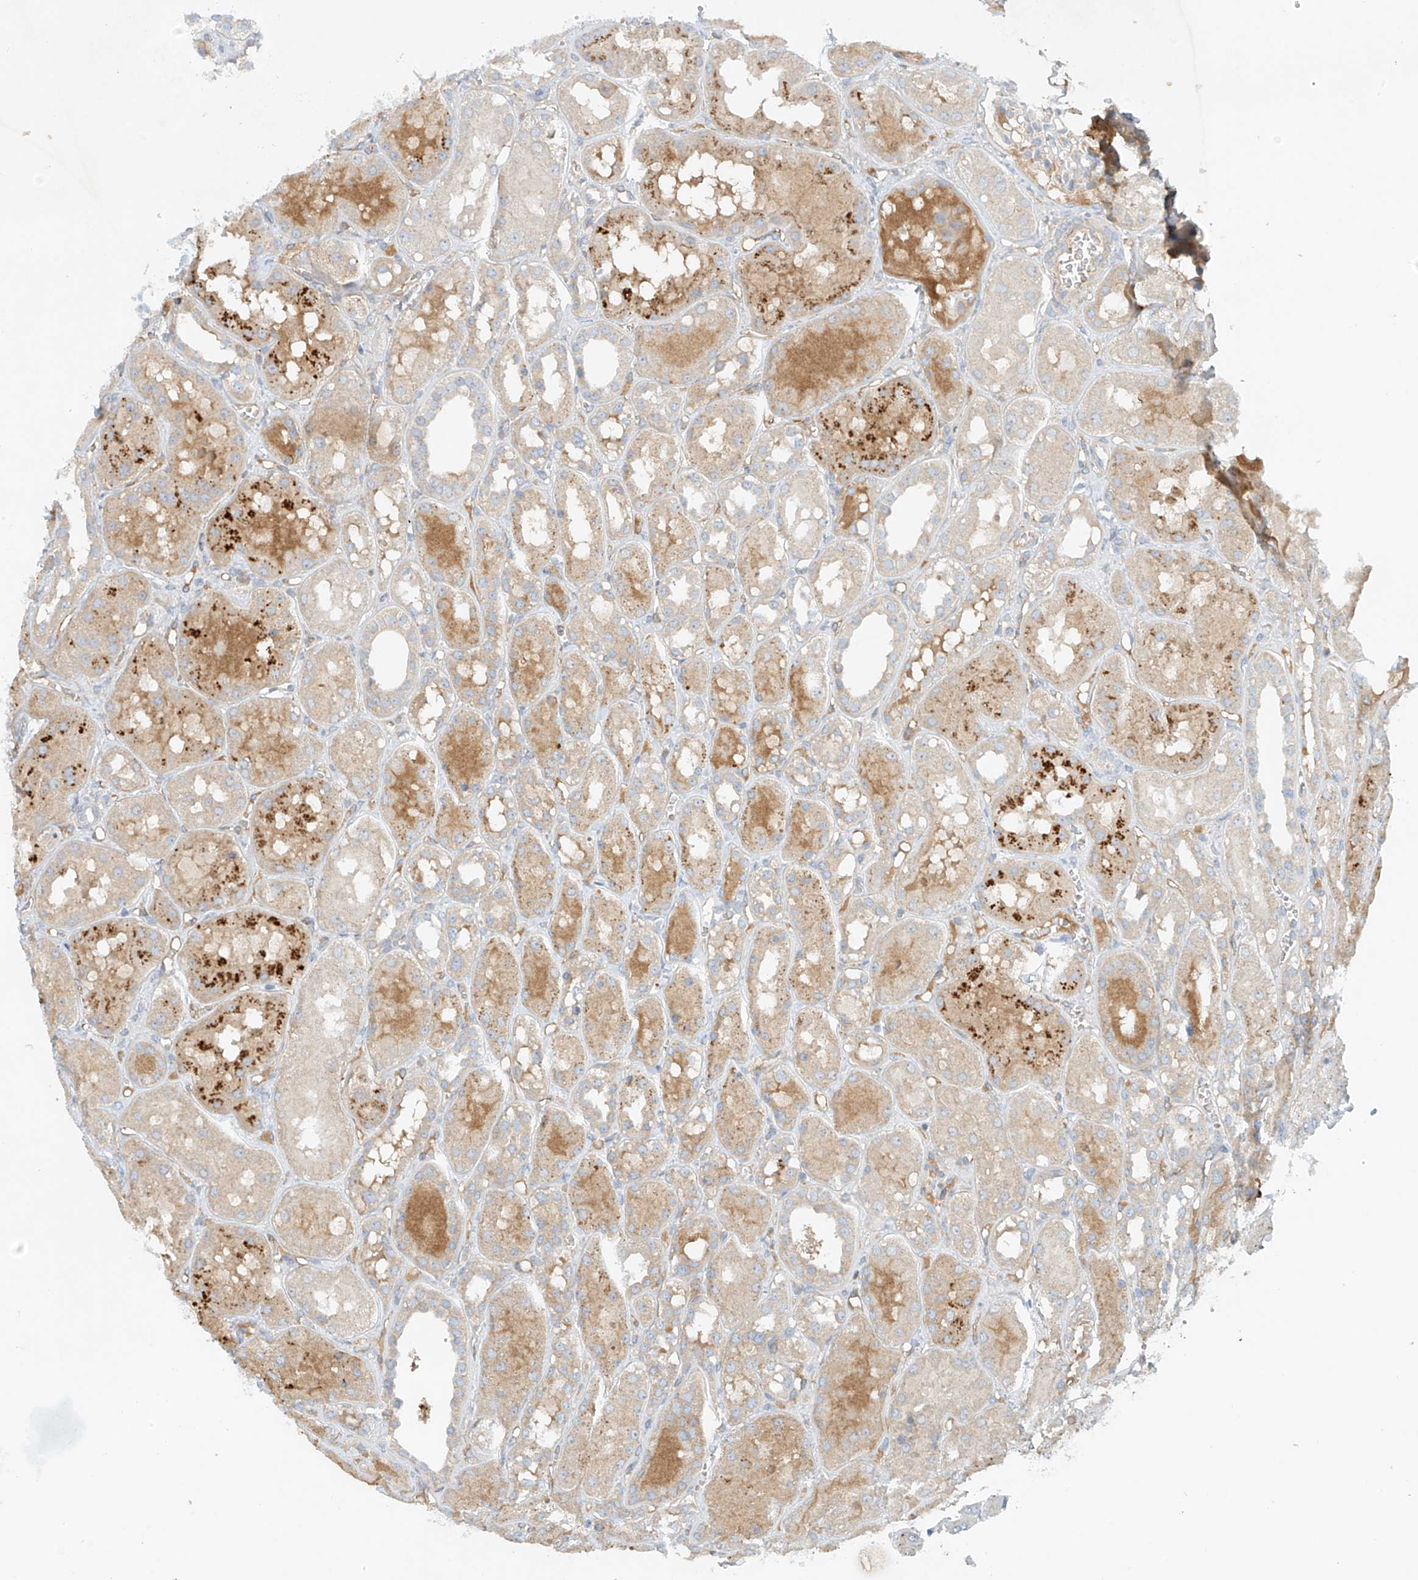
{"staining": {"intensity": "negative", "quantity": "none", "location": "none"}, "tissue": "kidney", "cell_type": "Cells in glomeruli", "image_type": "normal", "snomed": [{"axis": "morphology", "description": "Normal tissue, NOS"}, {"axis": "topography", "description": "Kidney"}], "caption": "Kidney was stained to show a protein in brown. There is no significant positivity in cells in glomeruli. Brightfield microscopy of immunohistochemistry stained with DAB (brown) and hematoxylin (blue), captured at high magnification.", "gene": "ENSG00000266202", "patient": {"sex": "male", "age": 16}}